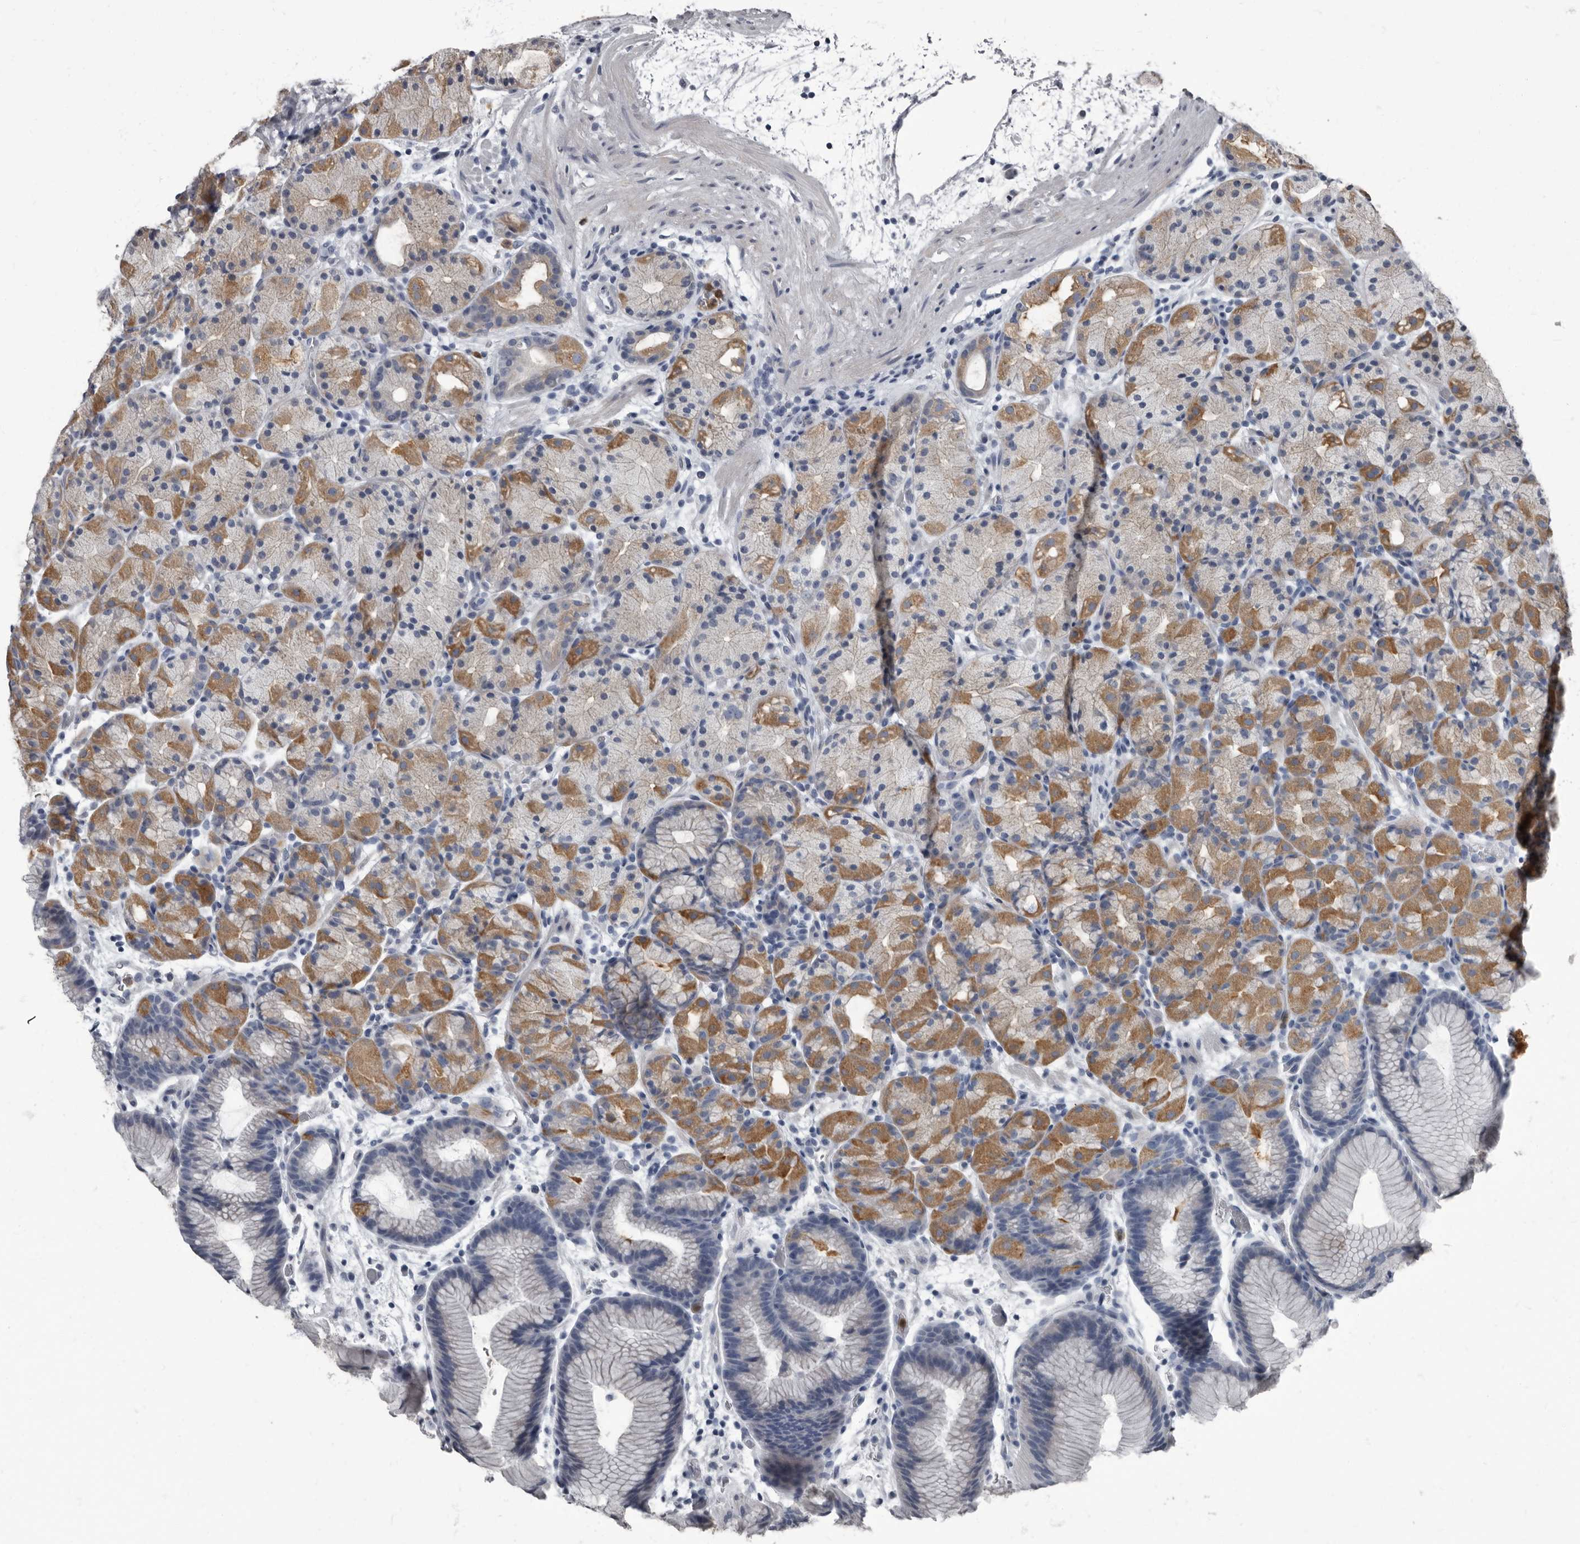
{"staining": {"intensity": "moderate", "quantity": "<25%", "location": "cytoplasmic/membranous"}, "tissue": "stomach", "cell_type": "Glandular cells", "image_type": "normal", "snomed": [{"axis": "morphology", "description": "Normal tissue, NOS"}, {"axis": "topography", "description": "Stomach, upper"}], "caption": "A histopathology image showing moderate cytoplasmic/membranous positivity in about <25% of glandular cells in benign stomach, as visualized by brown immunohistochemical staining.", "gene": "TPD52L1", "patient": {"sex": "male", "age": 48}}